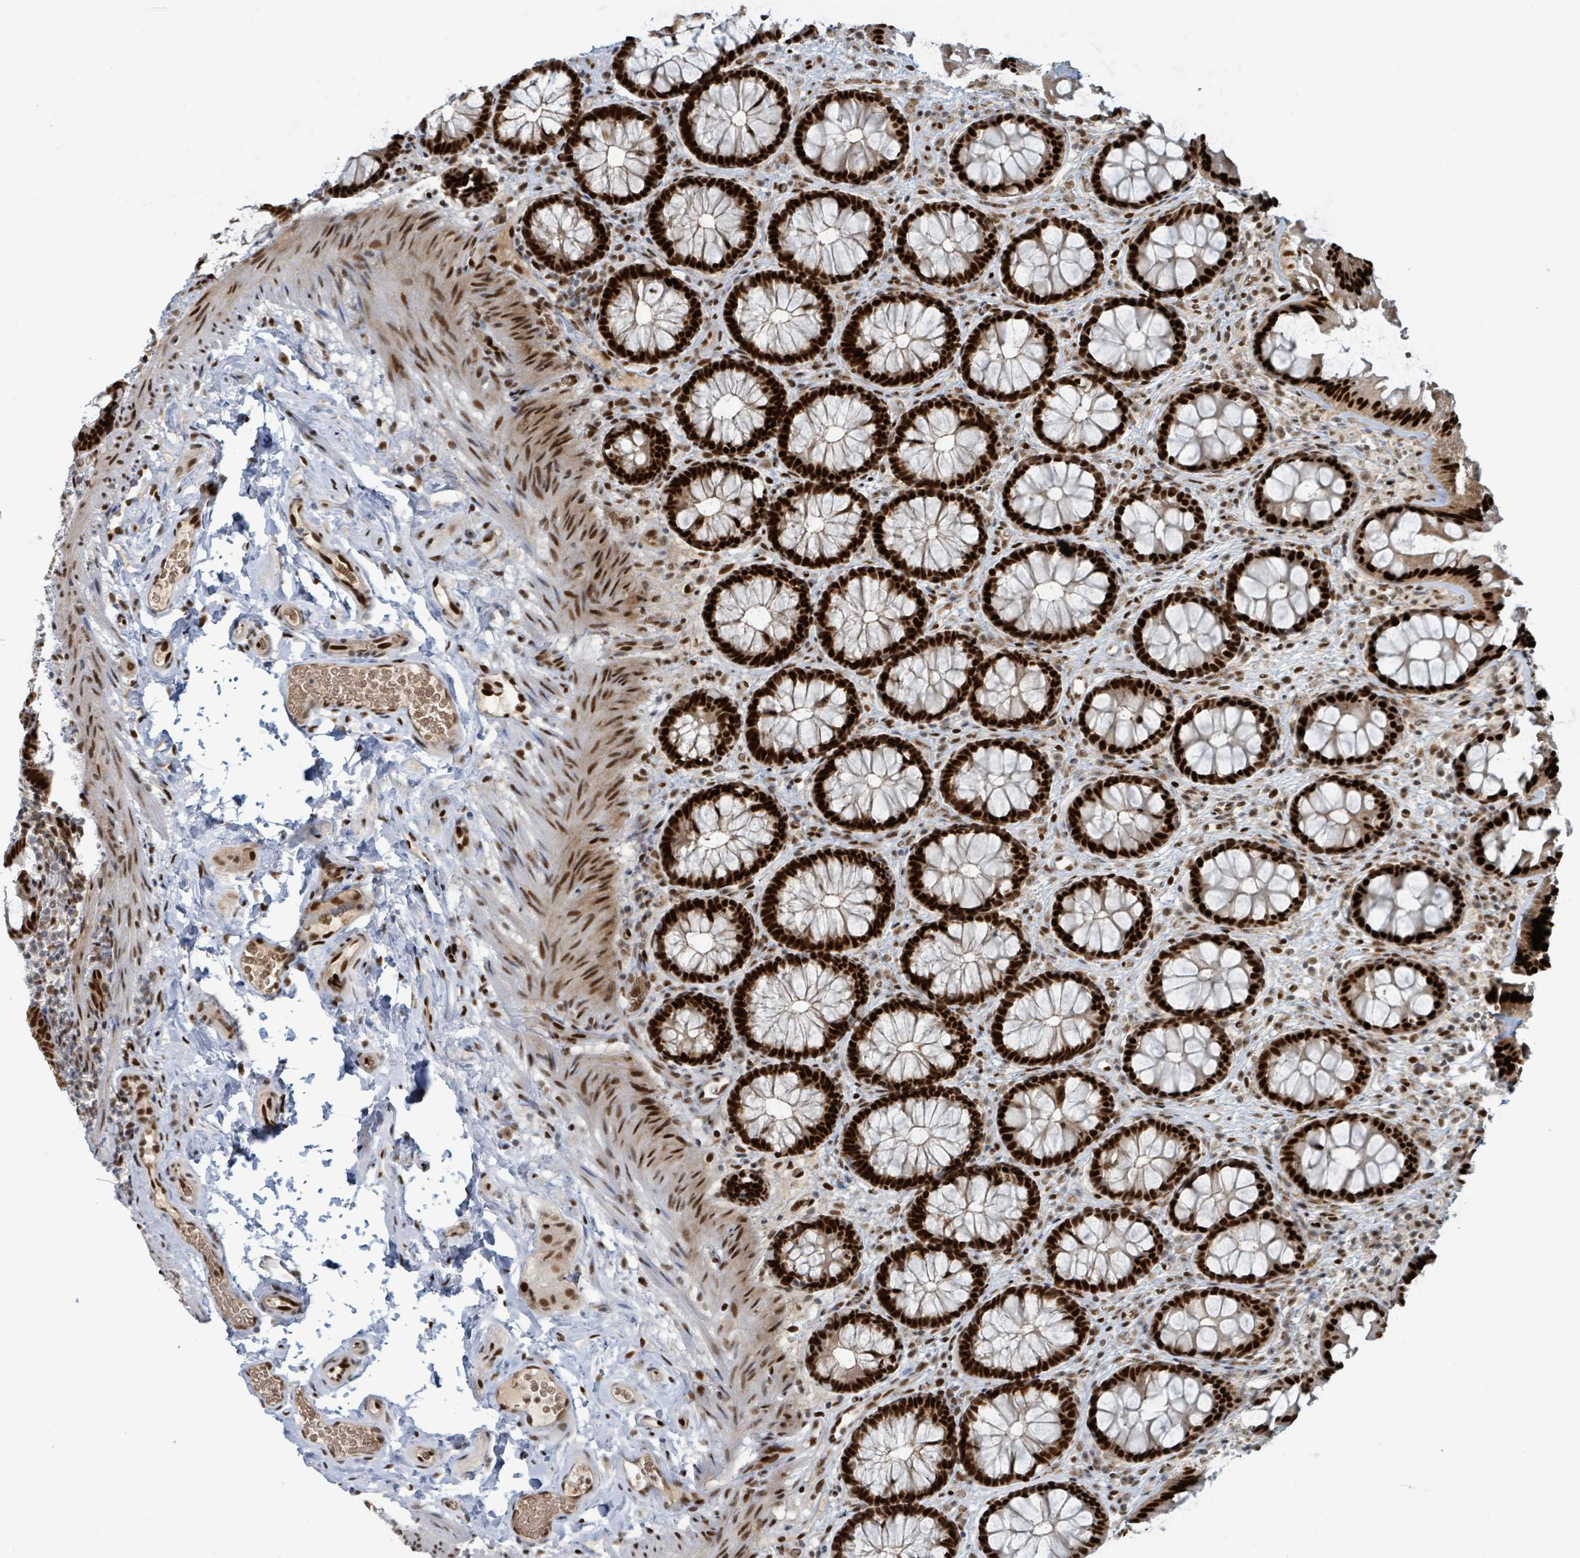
{"staining": {"intensity": "moderate", "quantity": ">75%", "location": "nuclear"}, "tissue": "colon", "cell_type": "Endothelial cells", "image_type": "normal", "snomed": [{"axis": "morphology", "description": "Normal tissue, NOS"}, {"axis": "topography", "description": "Colon"}], "caption": "An image of human colon stained for a protein shows moderate nuclear brown staining in endothelial cells. The protein of interest is shown in brown color, while the nuclei are stained blue.", "gene": "KLF3", "patient": {"sex": "male", "age": 46}}